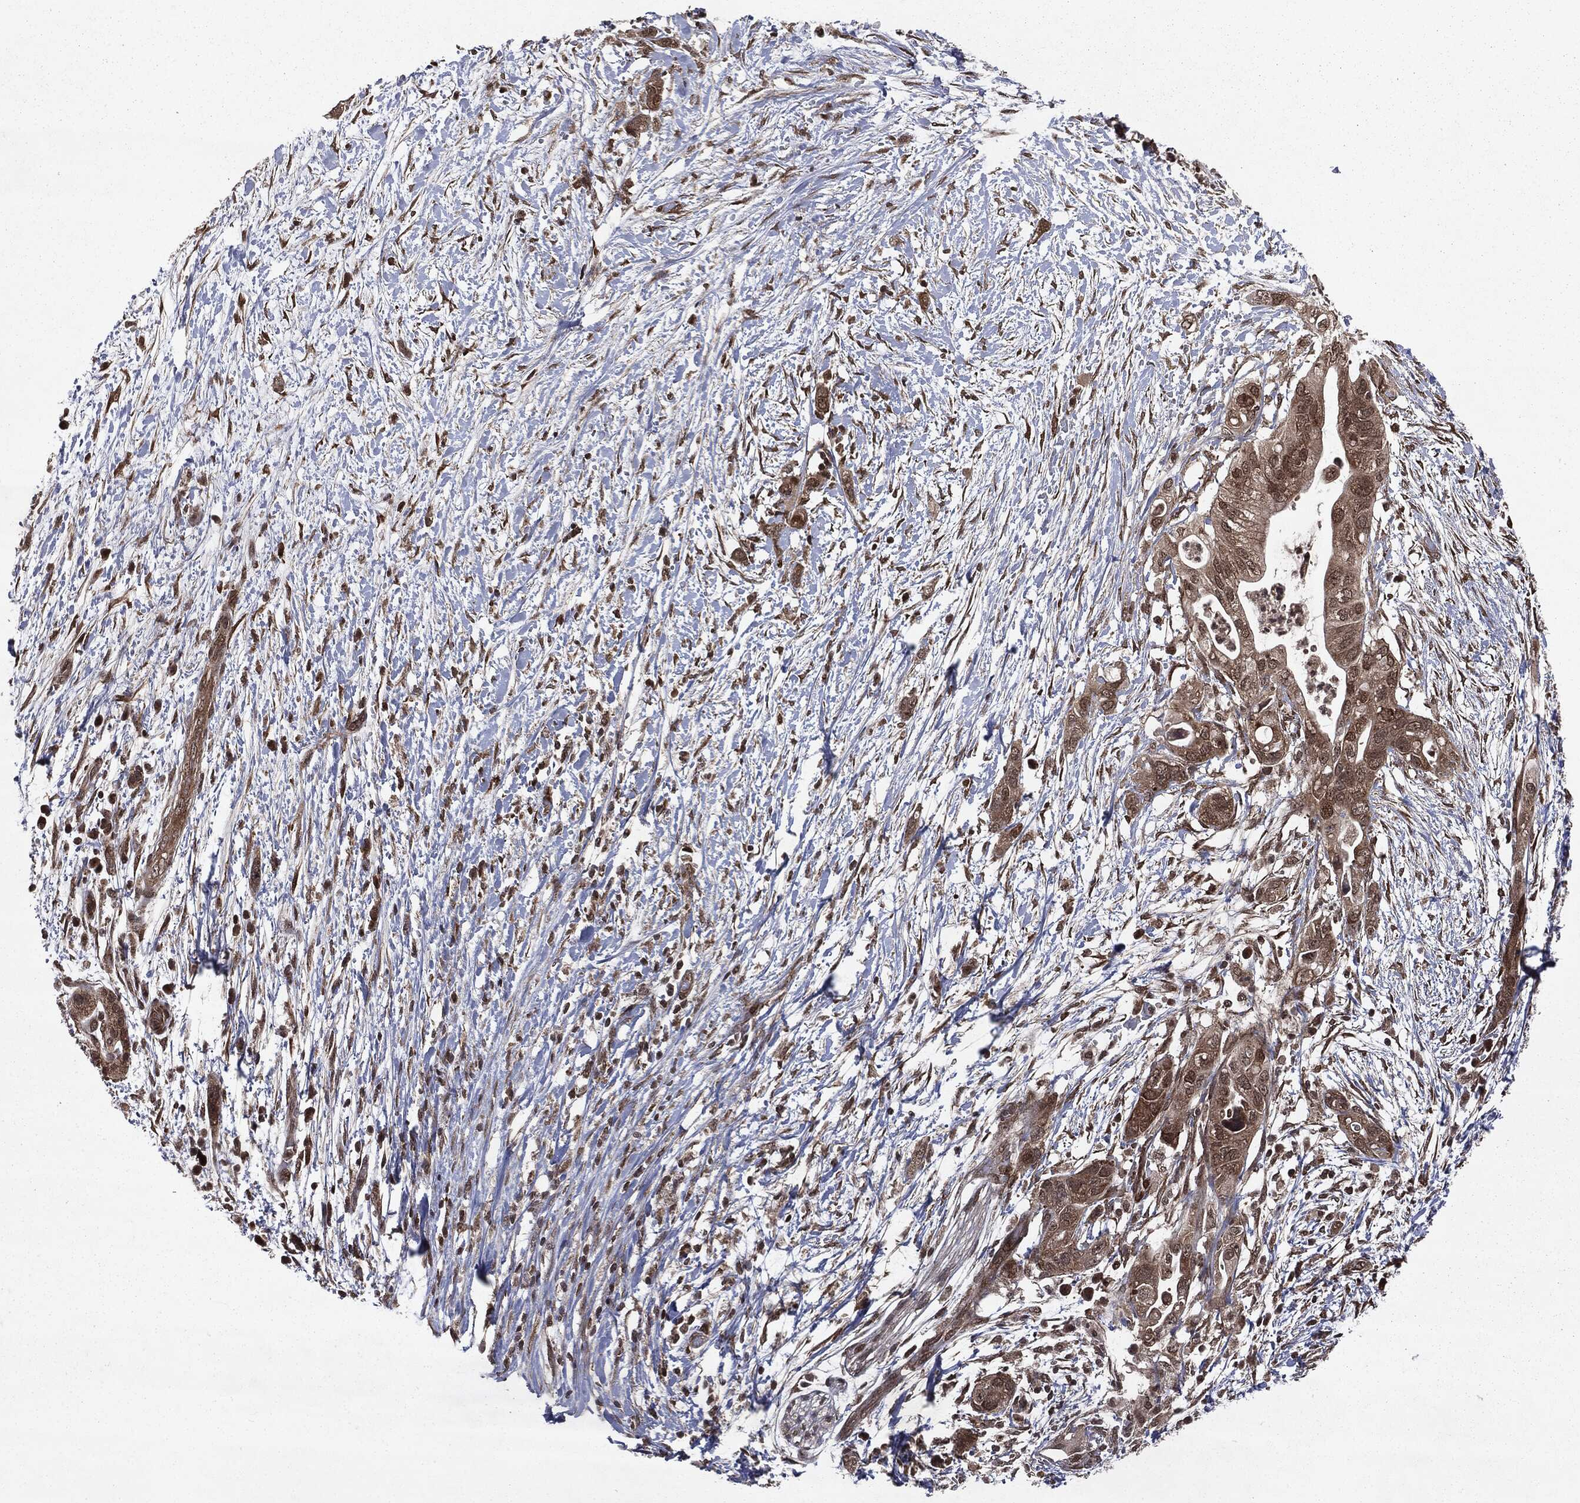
{"staining": {"intensity": "moderate", "quantity": "25%-75%", "location": "cytoplasmic/membranous,nuclear"}, "tissue": "pancreatic cancer", "cell_type": "Tumor cells", "image_type": "cancer", "snomed": [{"axis": "morphology", "description": "Adenocarcinoma, NOS"}, {"axis": "topography", "description": "Pancreas"}], "caption": "The photomicrograph exhibits a brown stain indicating the presence of a protein in the cytoplasmic/membranous and nuclear of tumor cells in adenocarcinoma (pancreatic).", "gene": "STAU2", "patient": {"sex": "female", "age": 72}}